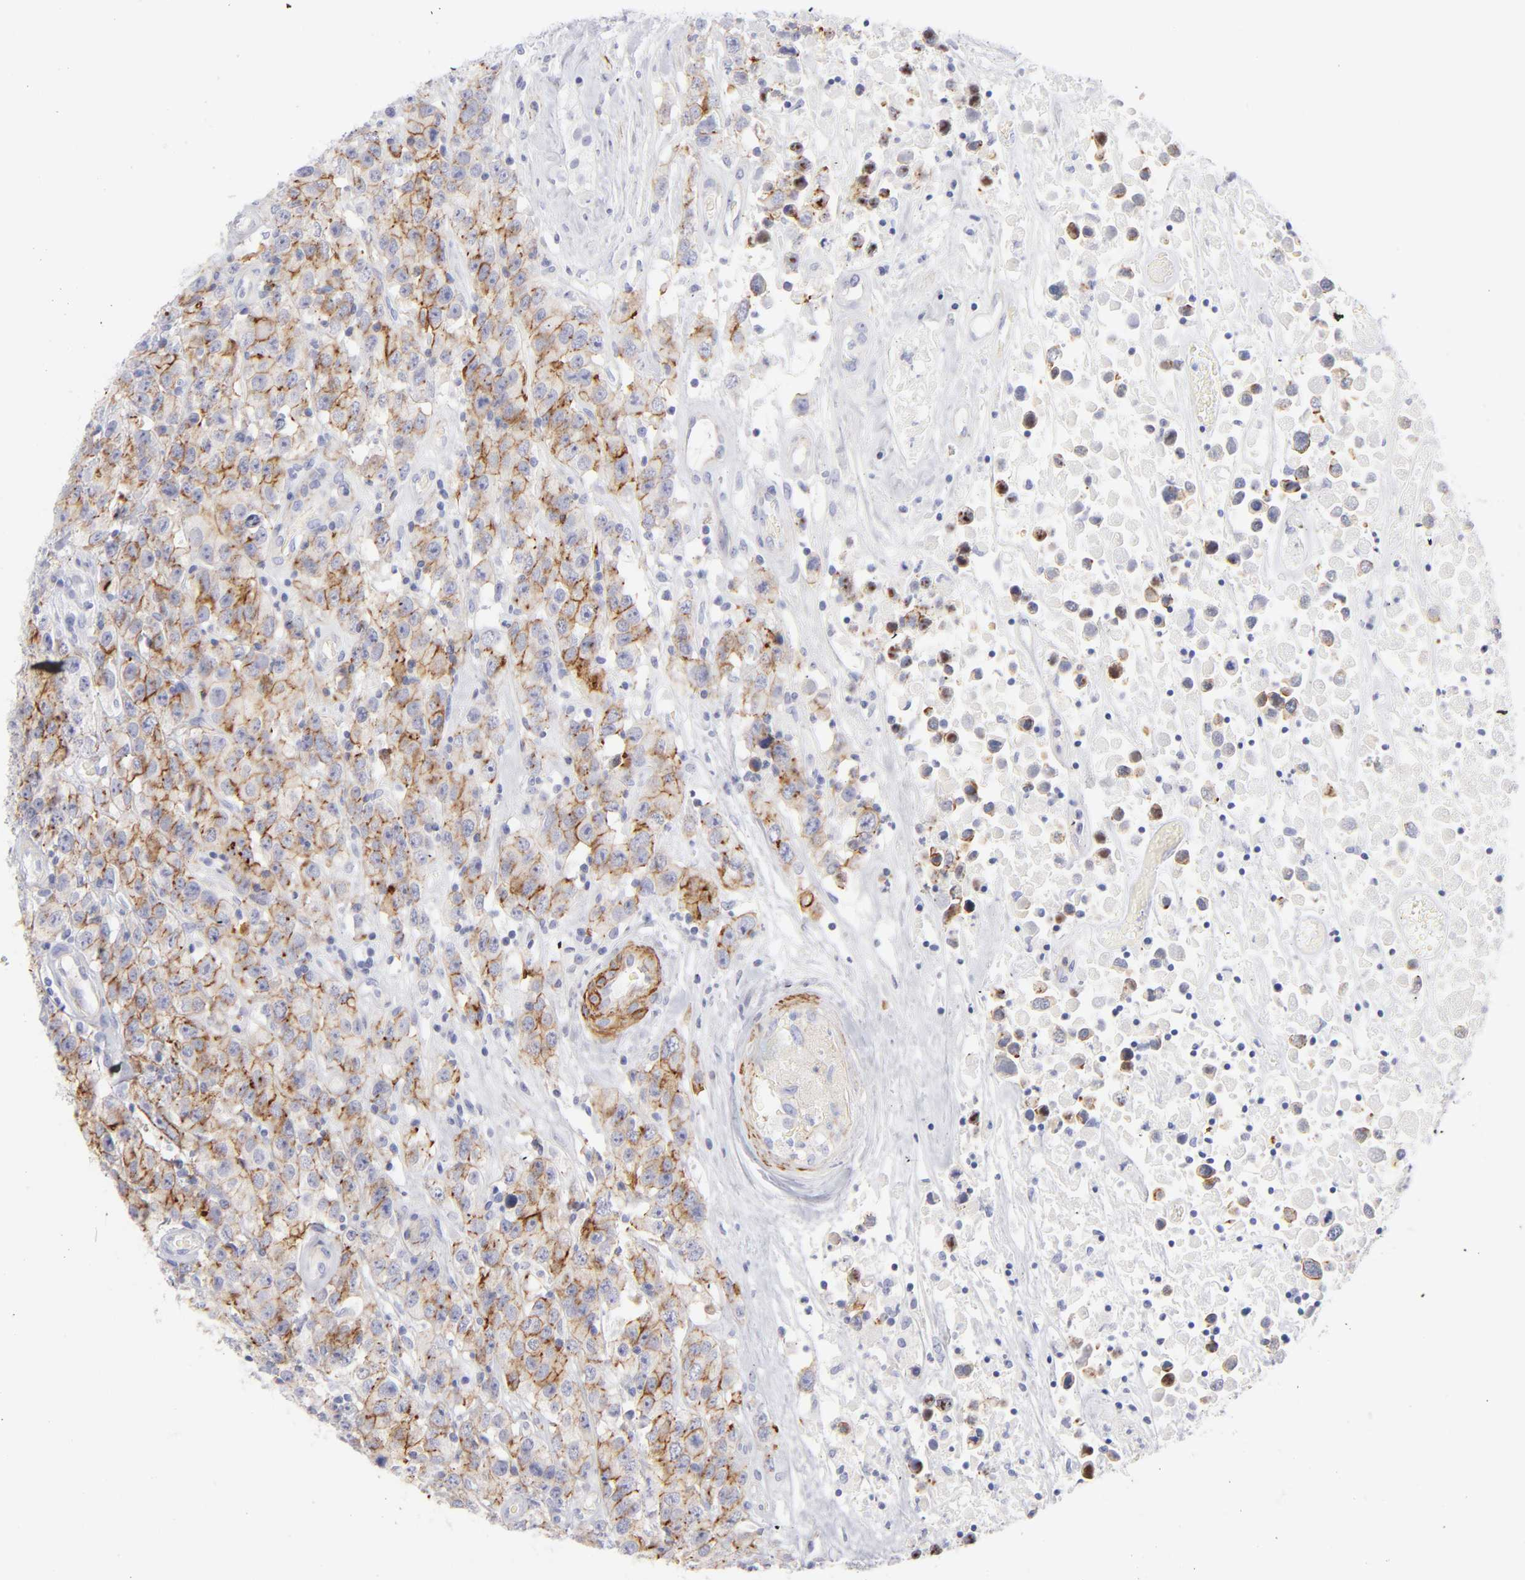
{"staining": {"intensity": "moderate", "quantity": "25%-75%", "location": "cytoplasmic/membranous"}, "tissue": "testis cancer", "cell_type": "Tumor cells", "image_type": "cancer", "snomed": [{"axis": "morphology", "description": "Seminoma, NOS"}, {"axis": "topography", "description": "Testis"}], "caption": "Immunohistochemical staining of human testis cancer (seminoma) reveals moderate cytoplasmic/membranous protein staining in about 25%-75% of tumor cells.", "gene": "ACTA2", "patient": {"sex": "male", "age": 52}}